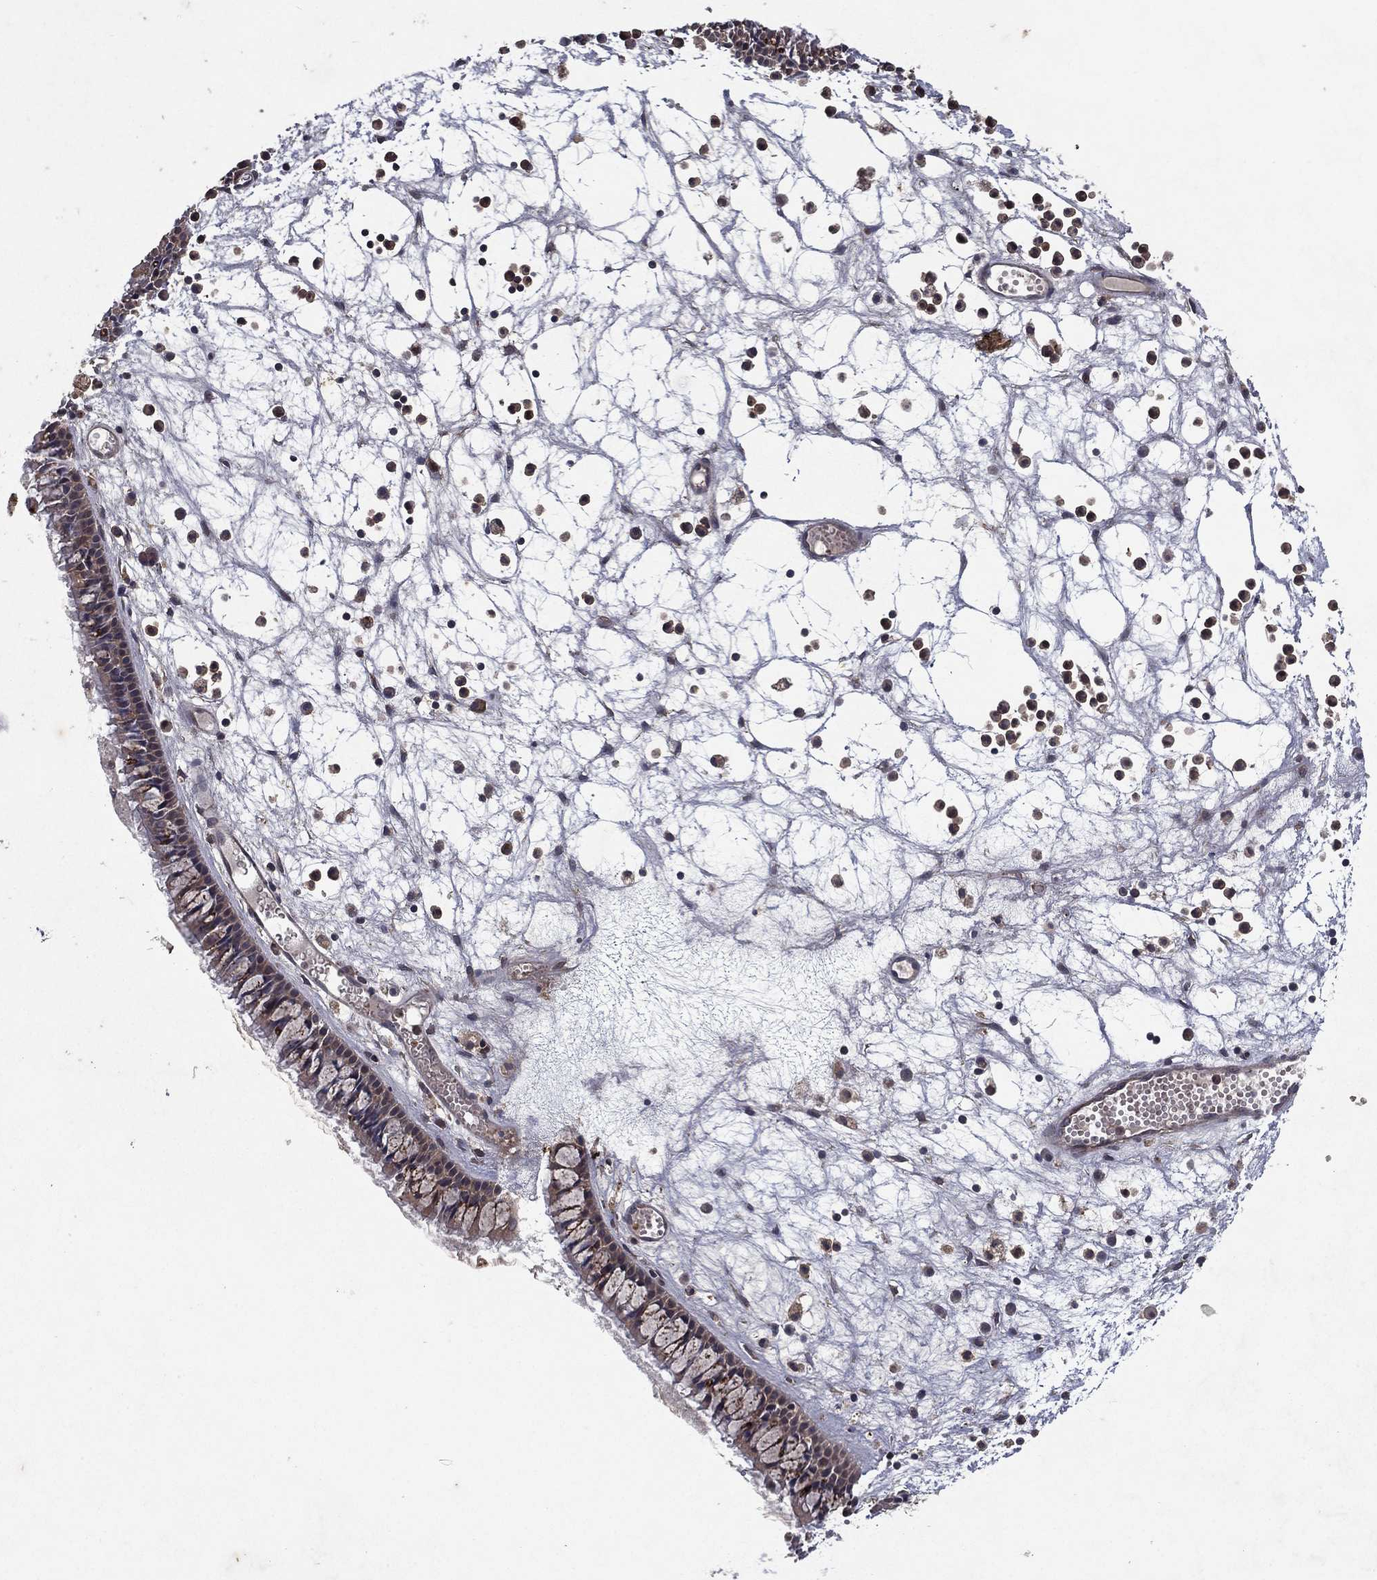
{"staining": {"intensity": "negative", "quantity": "none", "location": "none"}, "tissue": "nasopharynx", "cell_type": "Respiratory epithelial cells", "image_type": "normal", "snomed": [{"axis": "morphology", "description": "Normal tissue, NOS"}, {"axis": "topography", "description": "Nasopharynx"}], "caption": "This photomicrograph is of unremarkable nasopharynx stained with immunohistochemistry (IHC) to label a protein in brown with the nuclei are counter-stained blue. There is no expression in respiratory epithelial cells. Nuclei are stained in blue.", "gene": "ATG4B", "patient": {"sex": "female", "age": 47}}